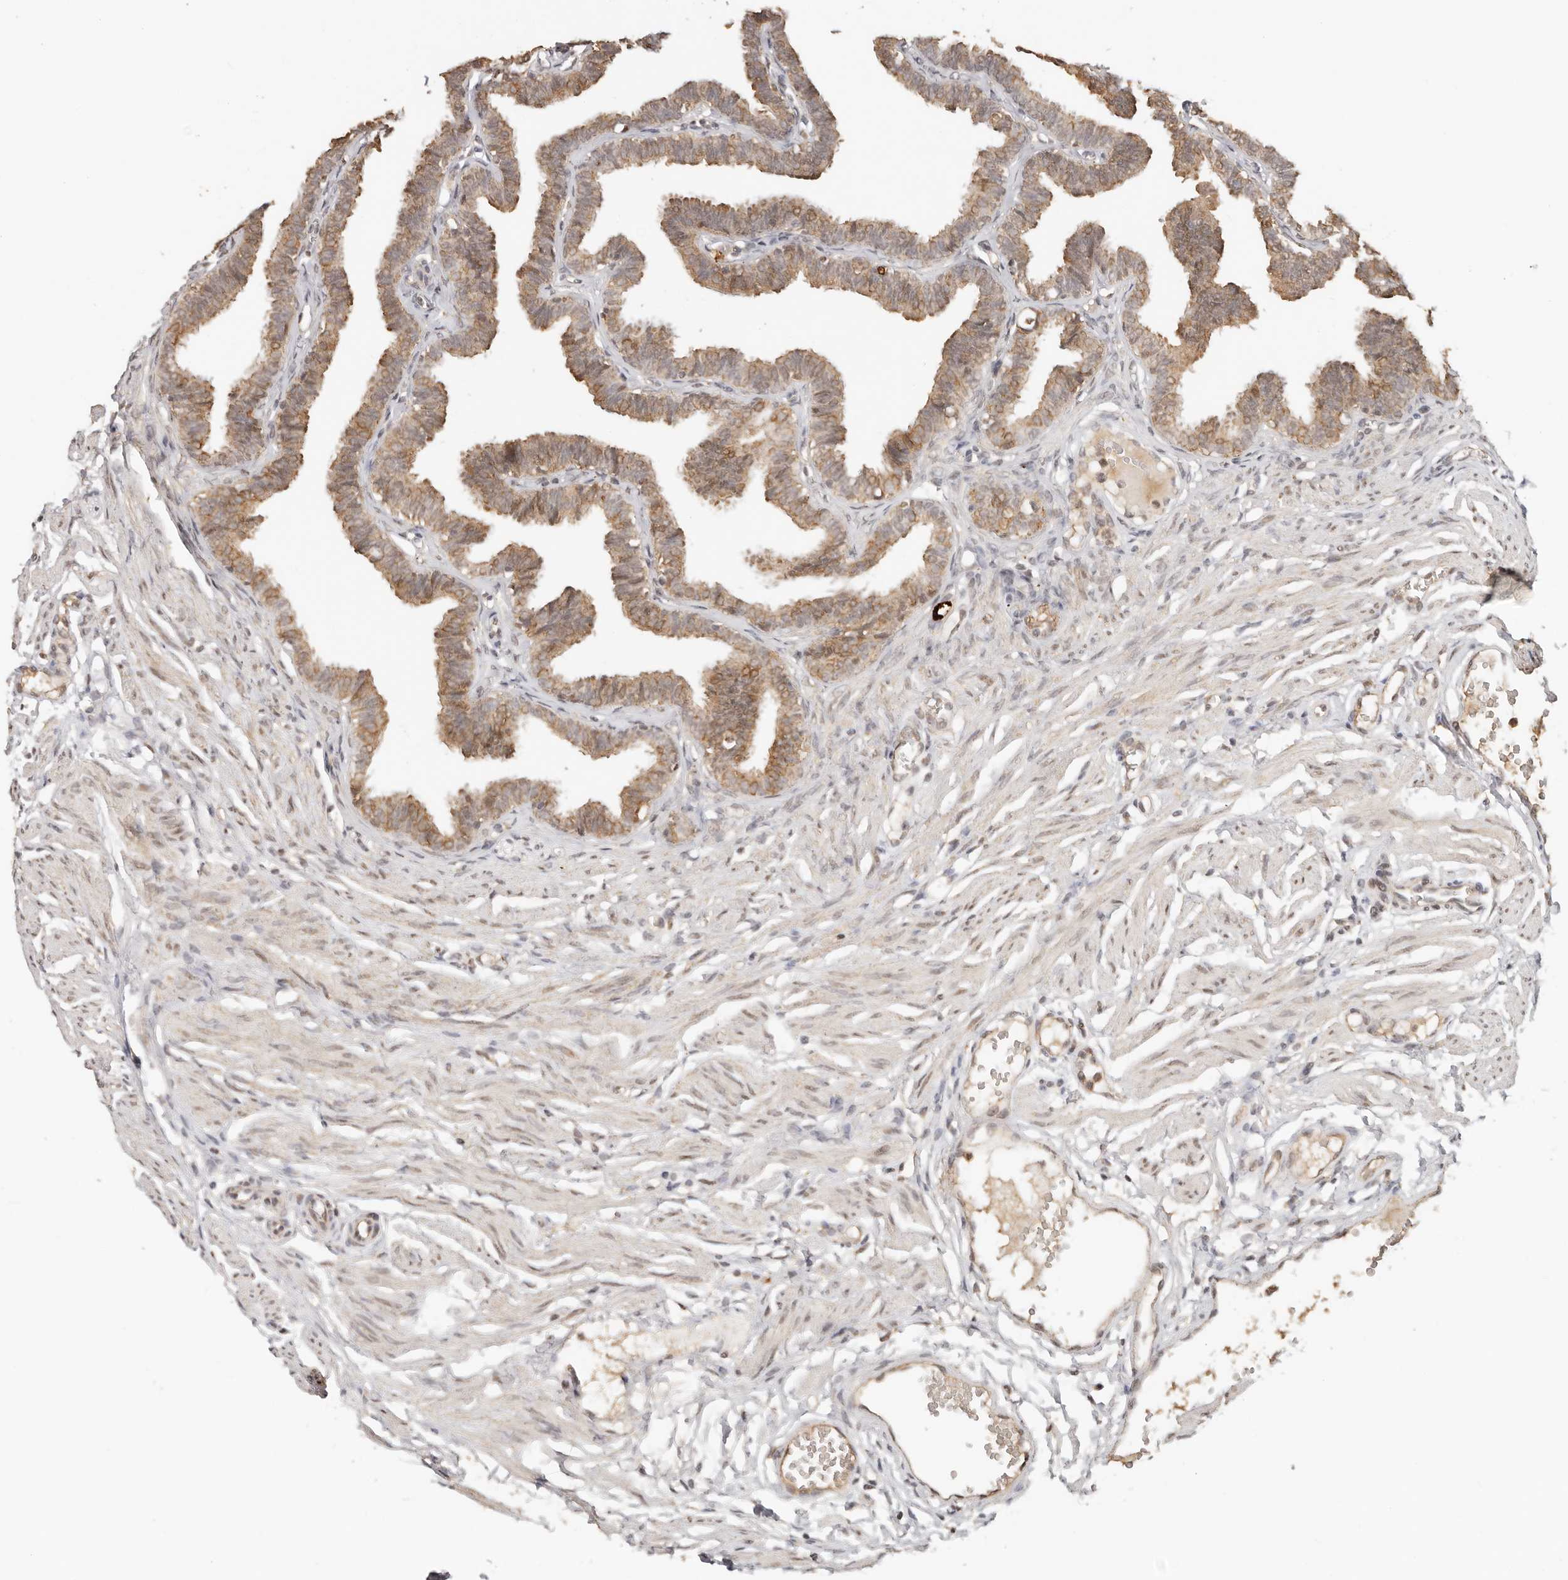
{"staining": {"intensity": "moderate", "quantity": ">75%", "location": "cytoplasmic/membranous"}, "tissue": "fallopian tube", "cell_type": "Glandular cells", "image_type": "normal", "snomed": [{"axis": "morphology", "description": "Normal tissue, NOS"}, {"axis": "topography", "description": "Fallopian tube"}, {"axis": "topography", "description": "Ovary"}], "caption": "Approximately >75% of glandular cells in normal fallopian tube reveal moderate cytoplasmic/membranous protein positivity as visualized by brown immunohistochemical staining.", "gene": "SEC14L1", "patient": {"sex": "female", "age": 23}}